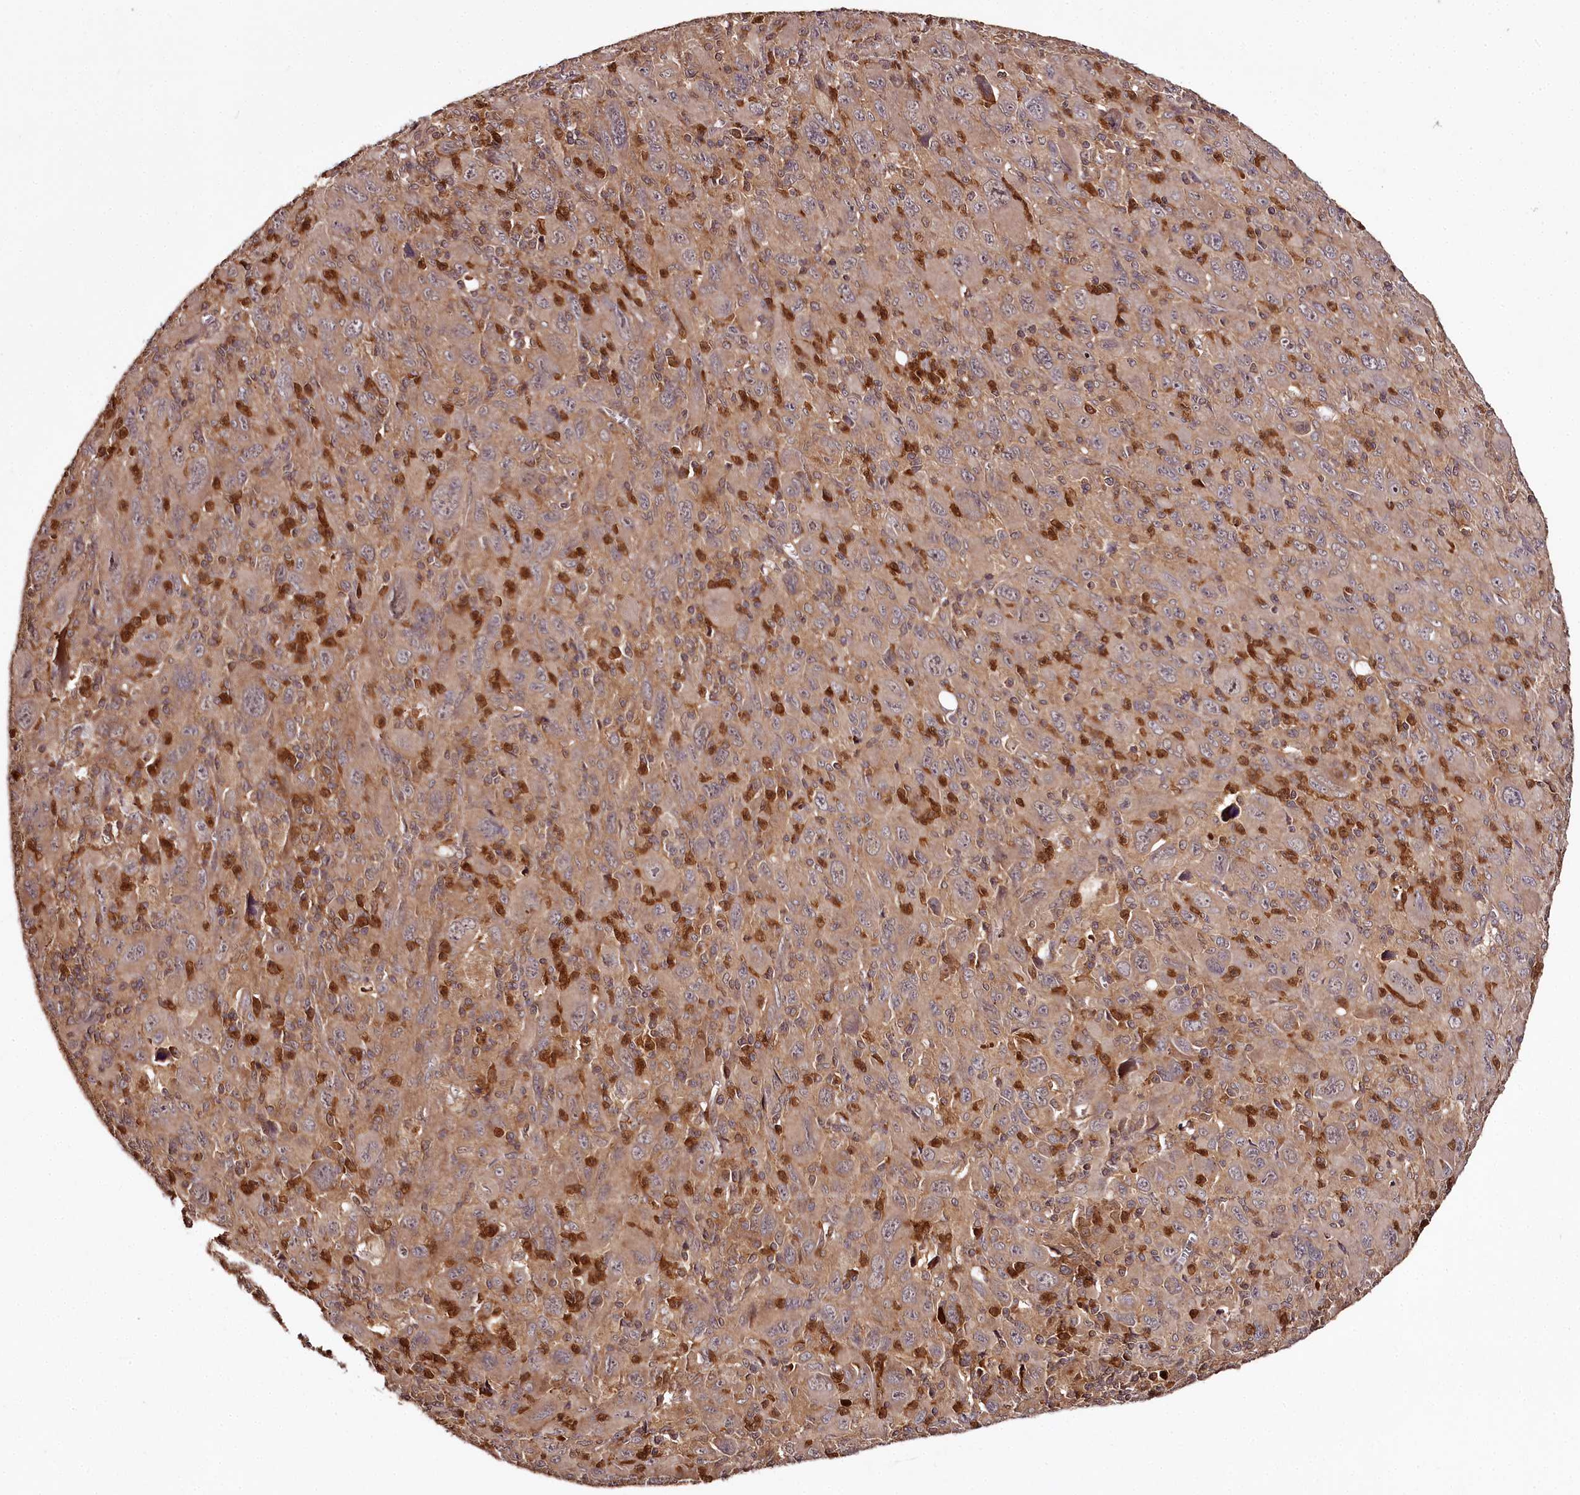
{"staining": {"intensity": "moderate", "quantity": ">75%", "location": "cytoplasmic/membranous"}, "tissue": "melanoma", "cell_type": "Tumor cells", "image_type": "cancer", "snomed": [{"axis": "morphology", "description": "Malignant melanoma, Metastatic site"}, {"axis": "topography", "description": "Skin"}], "caption": "Protein expression analysis of human melanoma reveals moderate cytoplasmic/membranous positivity in approximately >75% of tumor cells.", "gene": "TTC12", "patient": {"sex": "female", "age": 56}}